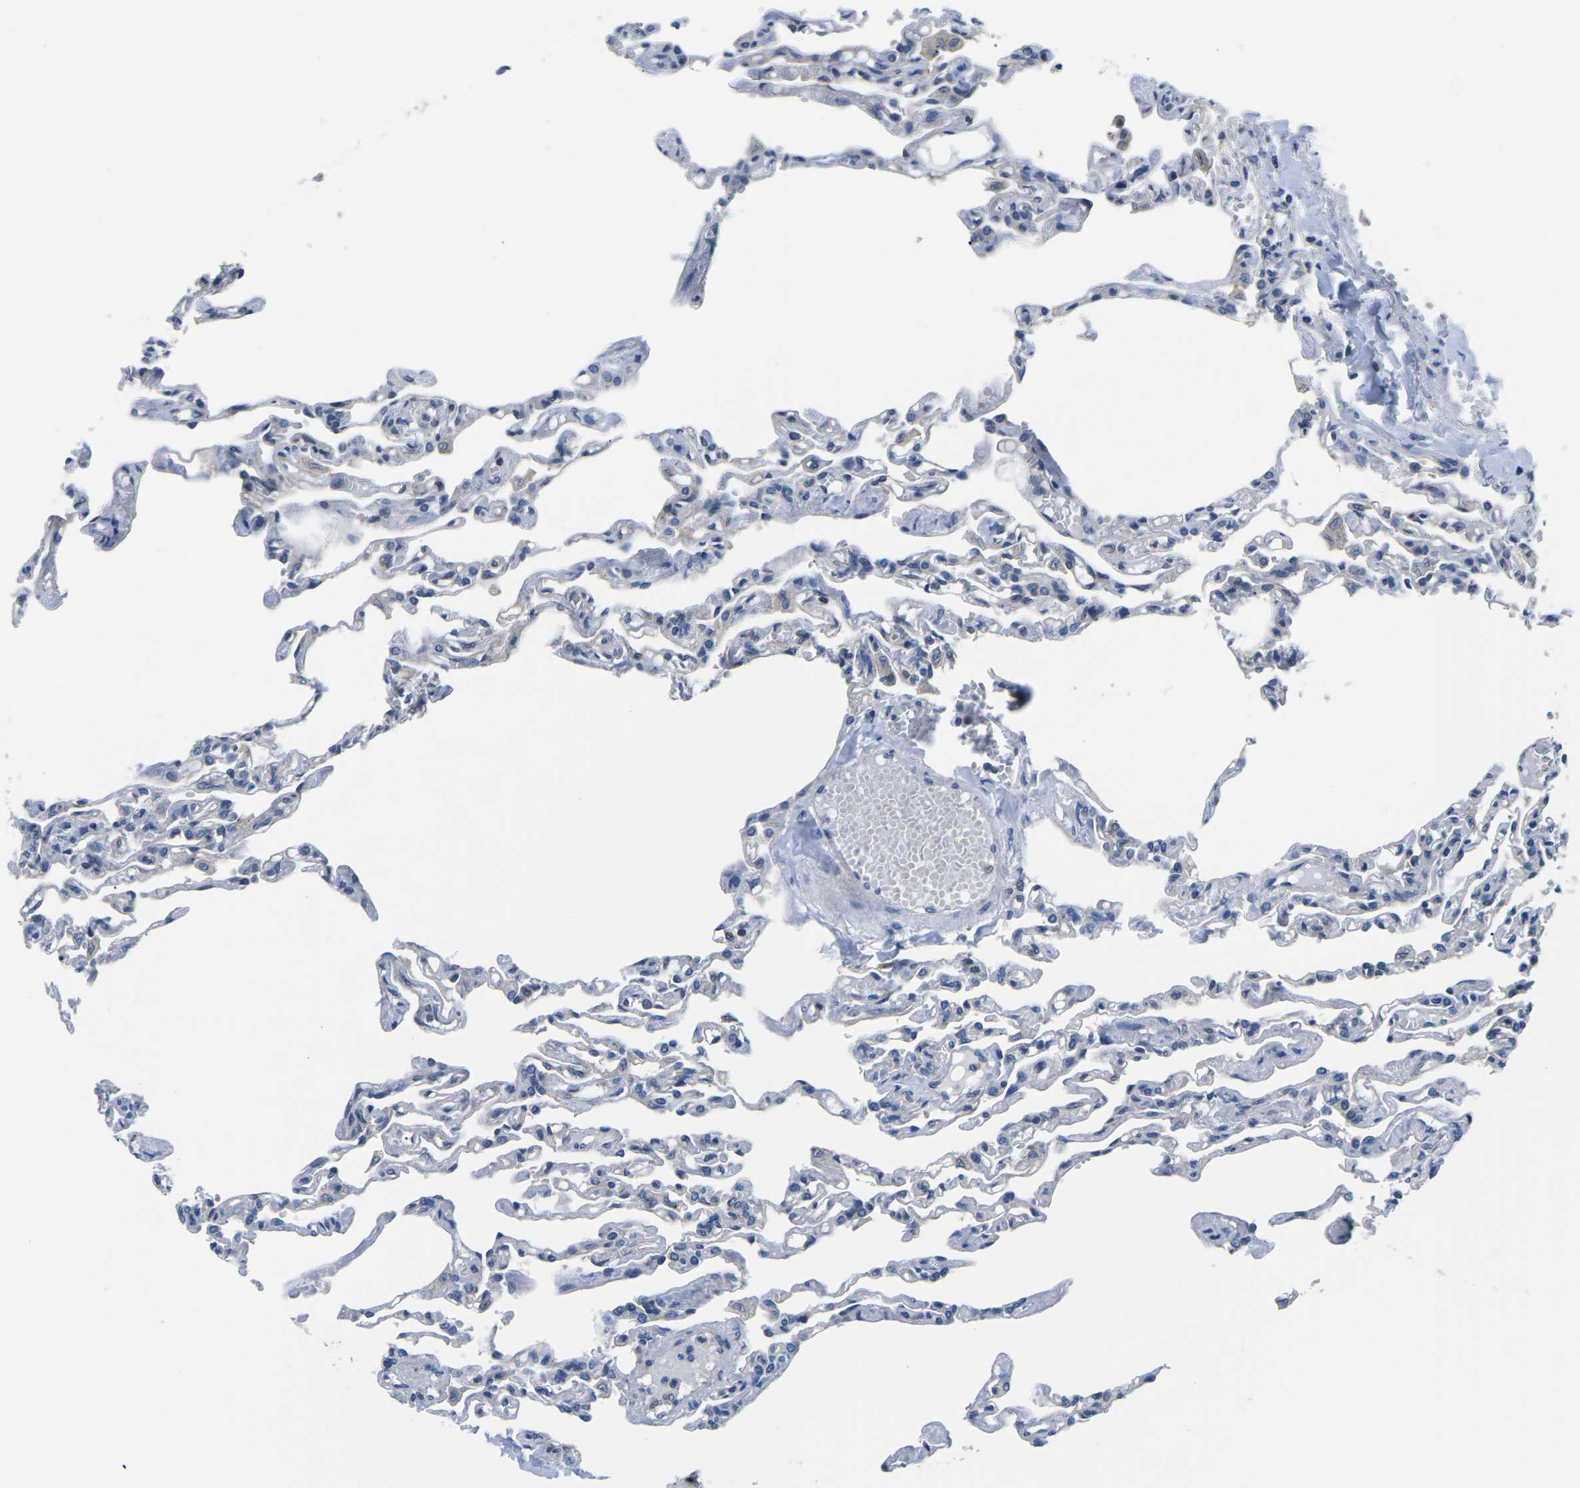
{"staining": {"intensity": "negative", "quantity": "none", "location": "none"}, "tissue": "lung", "cell_type": "Alveolar cells", "image_type": "normal", "snomed": [{"axis": "morphology", "description": "Normal tissue, NOS"}, {"axis": "topography", "description": "Lung"}], "caption": "A photomicrograph of human lung is negative for staining in alveolar cells. Nuclei are stained in blue.", "gene": "GSK3B", "patient": {"sex": "male", "age": 21}}